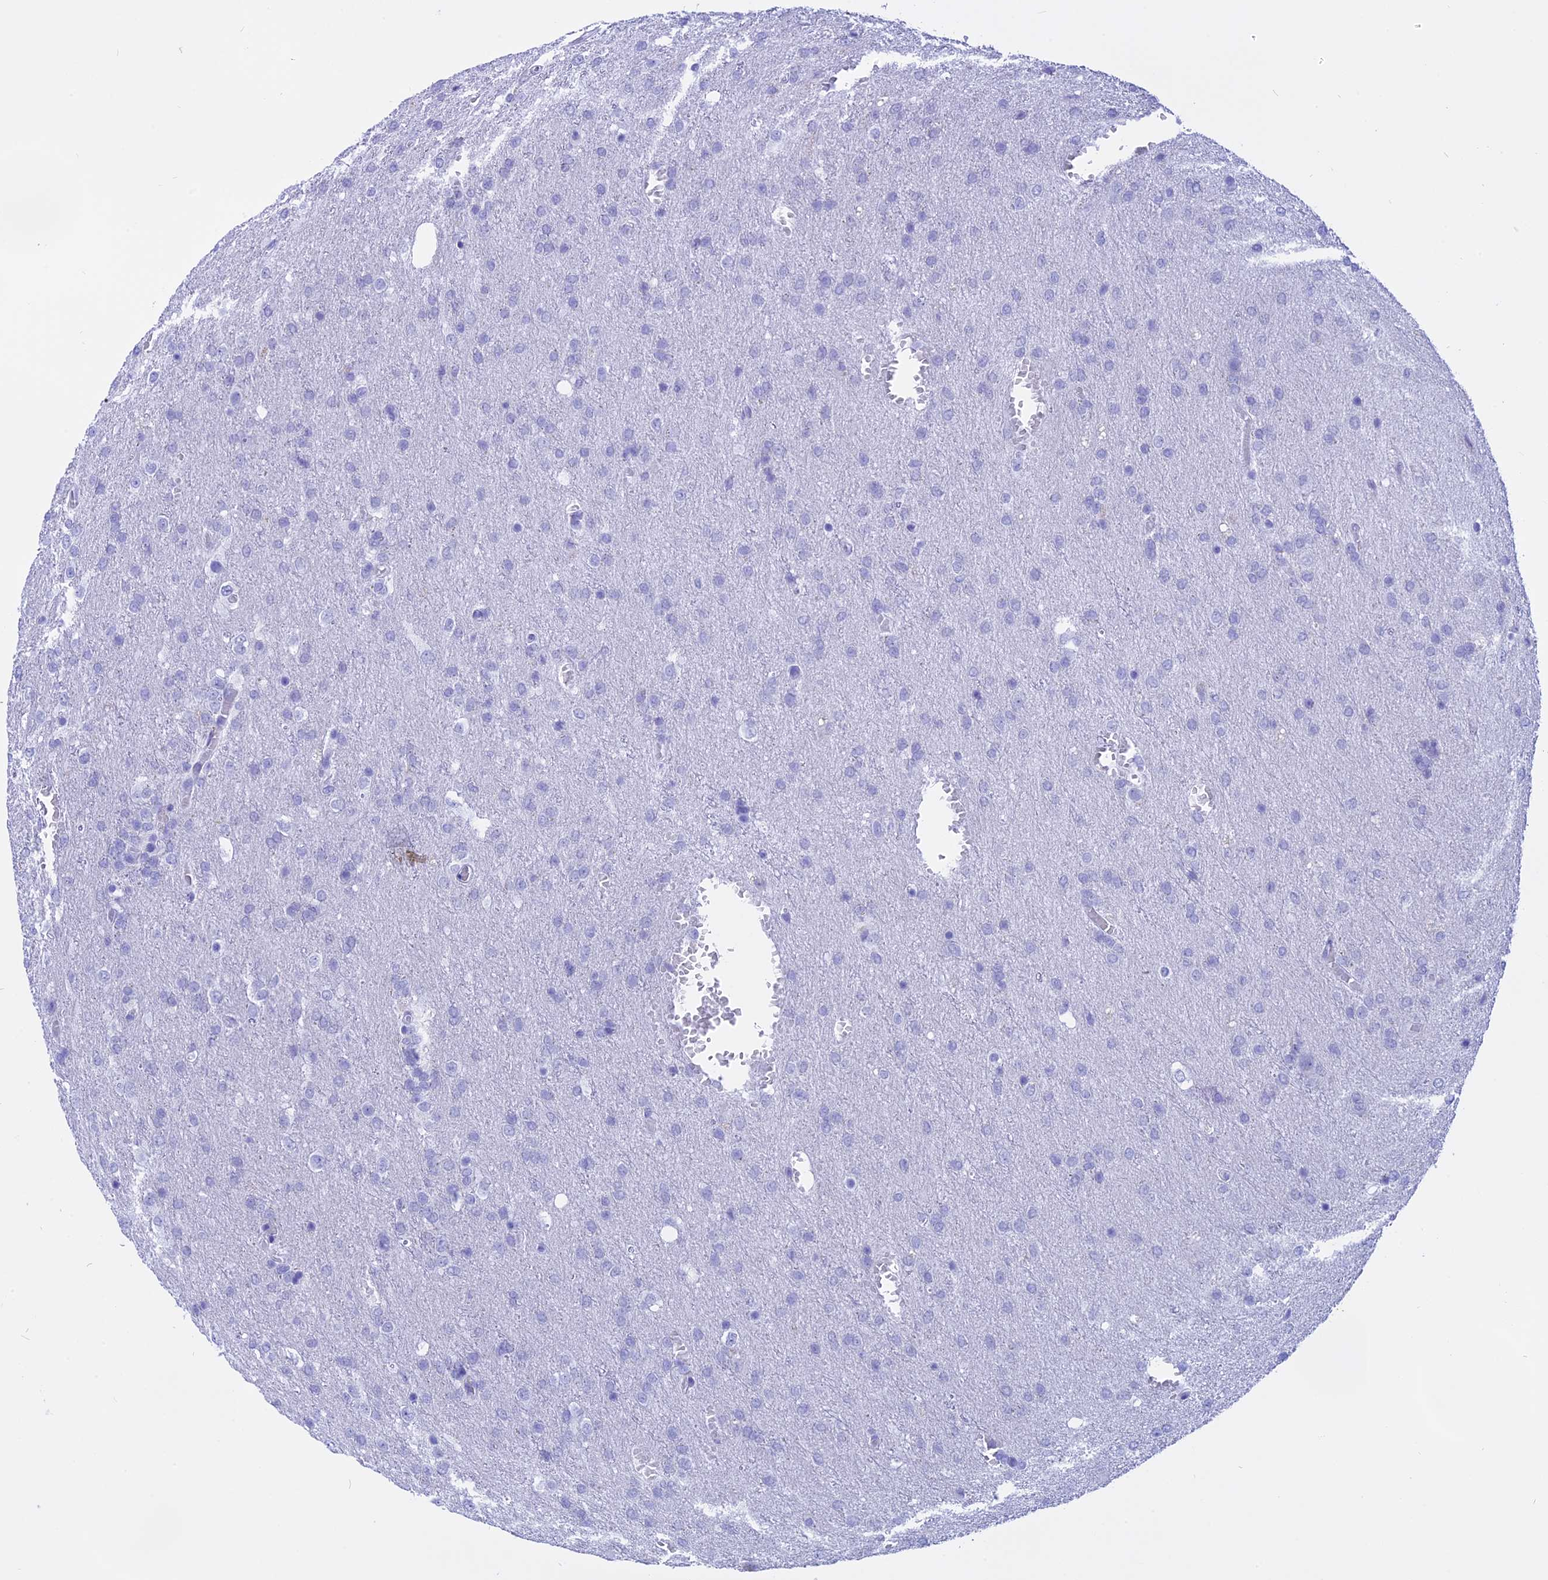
{"staining": {"intensity": "negative", "quantity": "none", "location": "none"}, "tissue": "glioma", "cell_type": "Tumor cells", "image_type": "cancer", "snomed": [{"axis": "morphology", "description": "Glioma, malignant, High grade"}, {"axis": "topography", "description": "Brain"}], "caption": "An image of glioma stained for a protein exhibits no brown staining in tumor cells.", "gene": "ISCA1", "patient": {"sex": "female", "age": 74}}